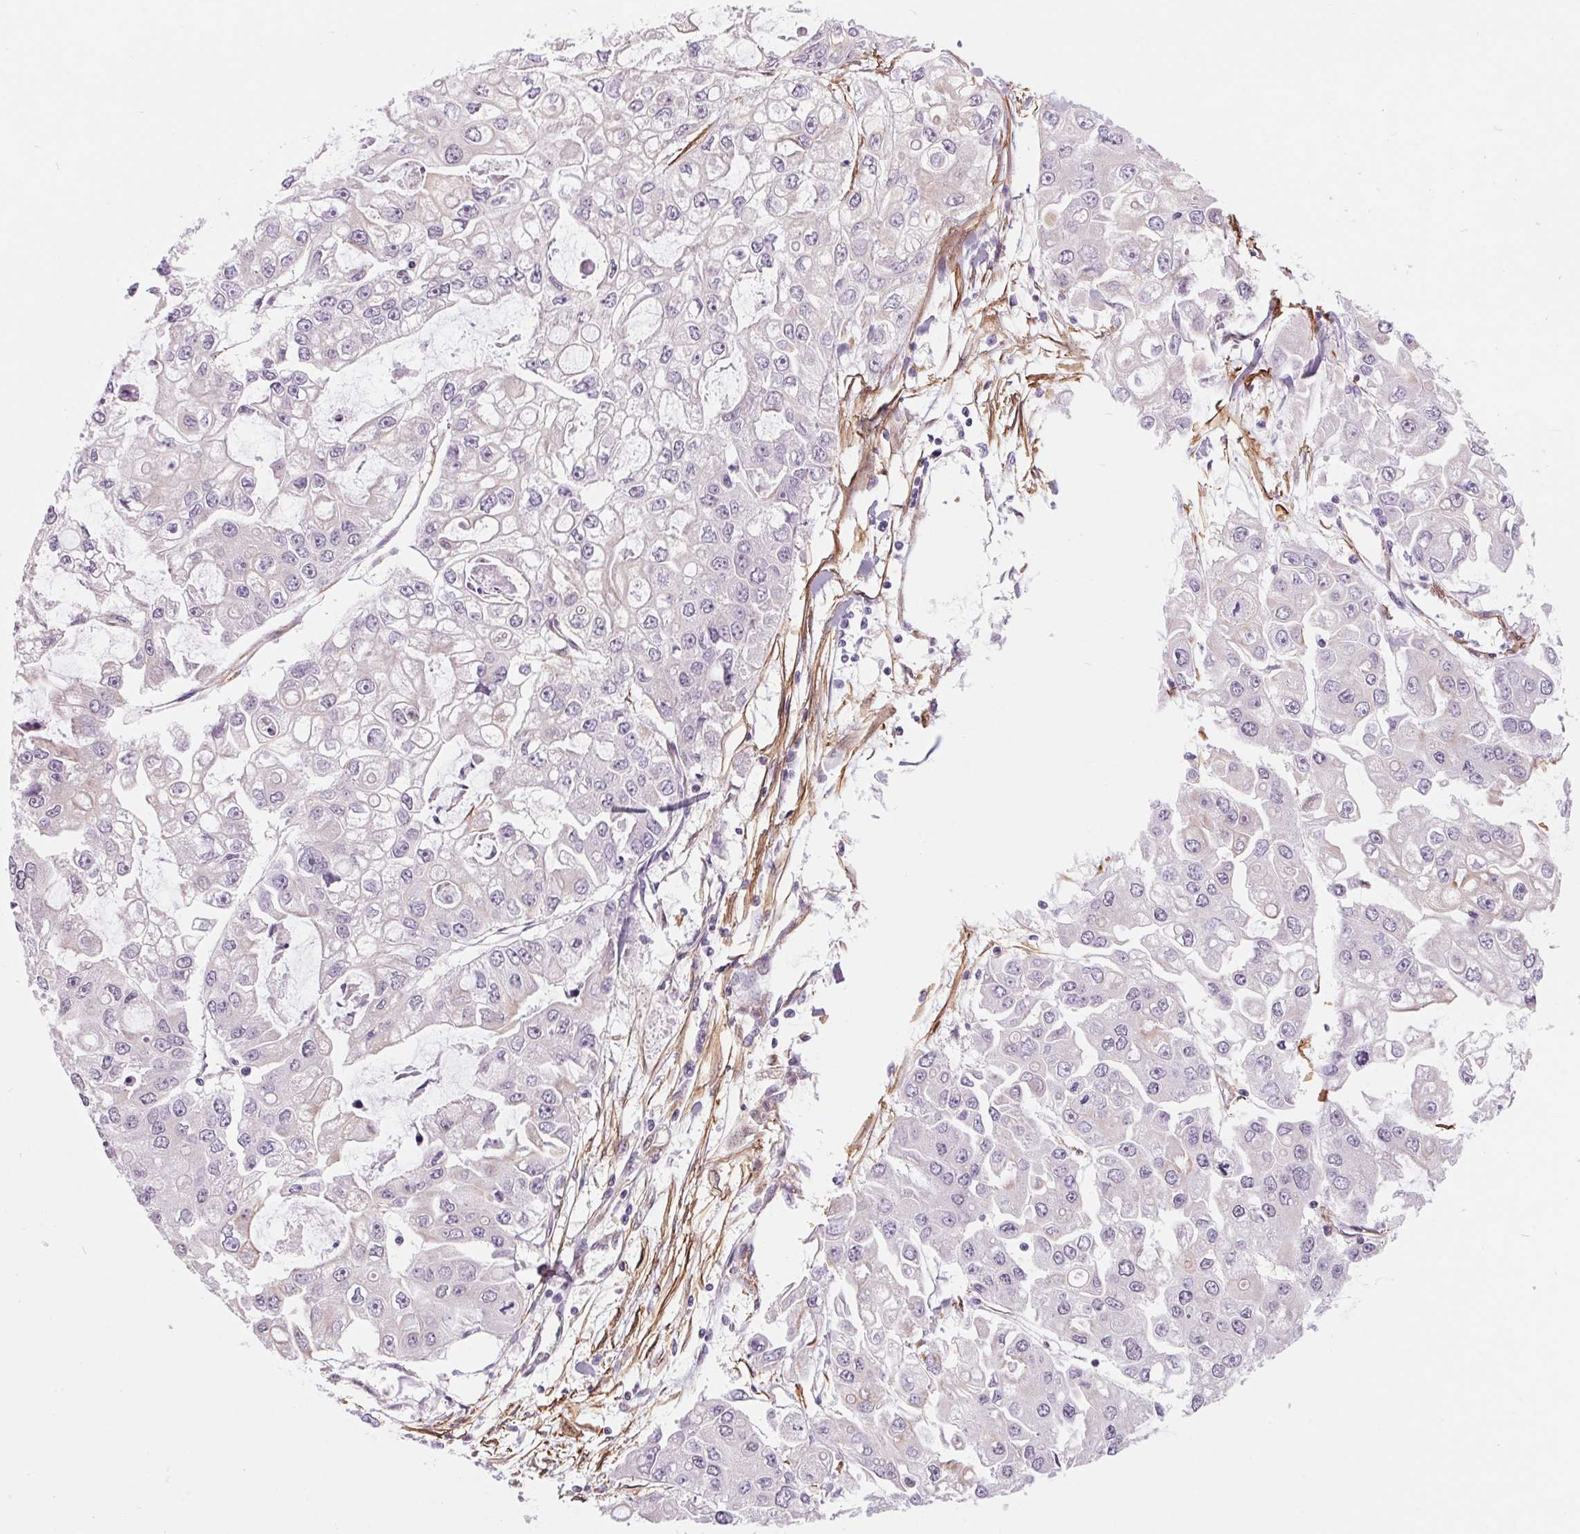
{"staining": {"intensity": "negative", "quantity": "none", "location": "none"}, "tissue": "ovarian cancer", "cell_type": "Tumor cells", "image_type": "cancer", "snomed": [{"axis": "morphology", "description": "Cystadenocarcinoma, serous, NOS"}, {"axis": "topography", "description": "Ovary"}], "caption": "Micrograph shows no protein positivity in tumor cells of serous cystadenocarcinoma (ovarian) tissue.", "gene": "BCAT1", "patient": {"sex": "female", "age": 56}}